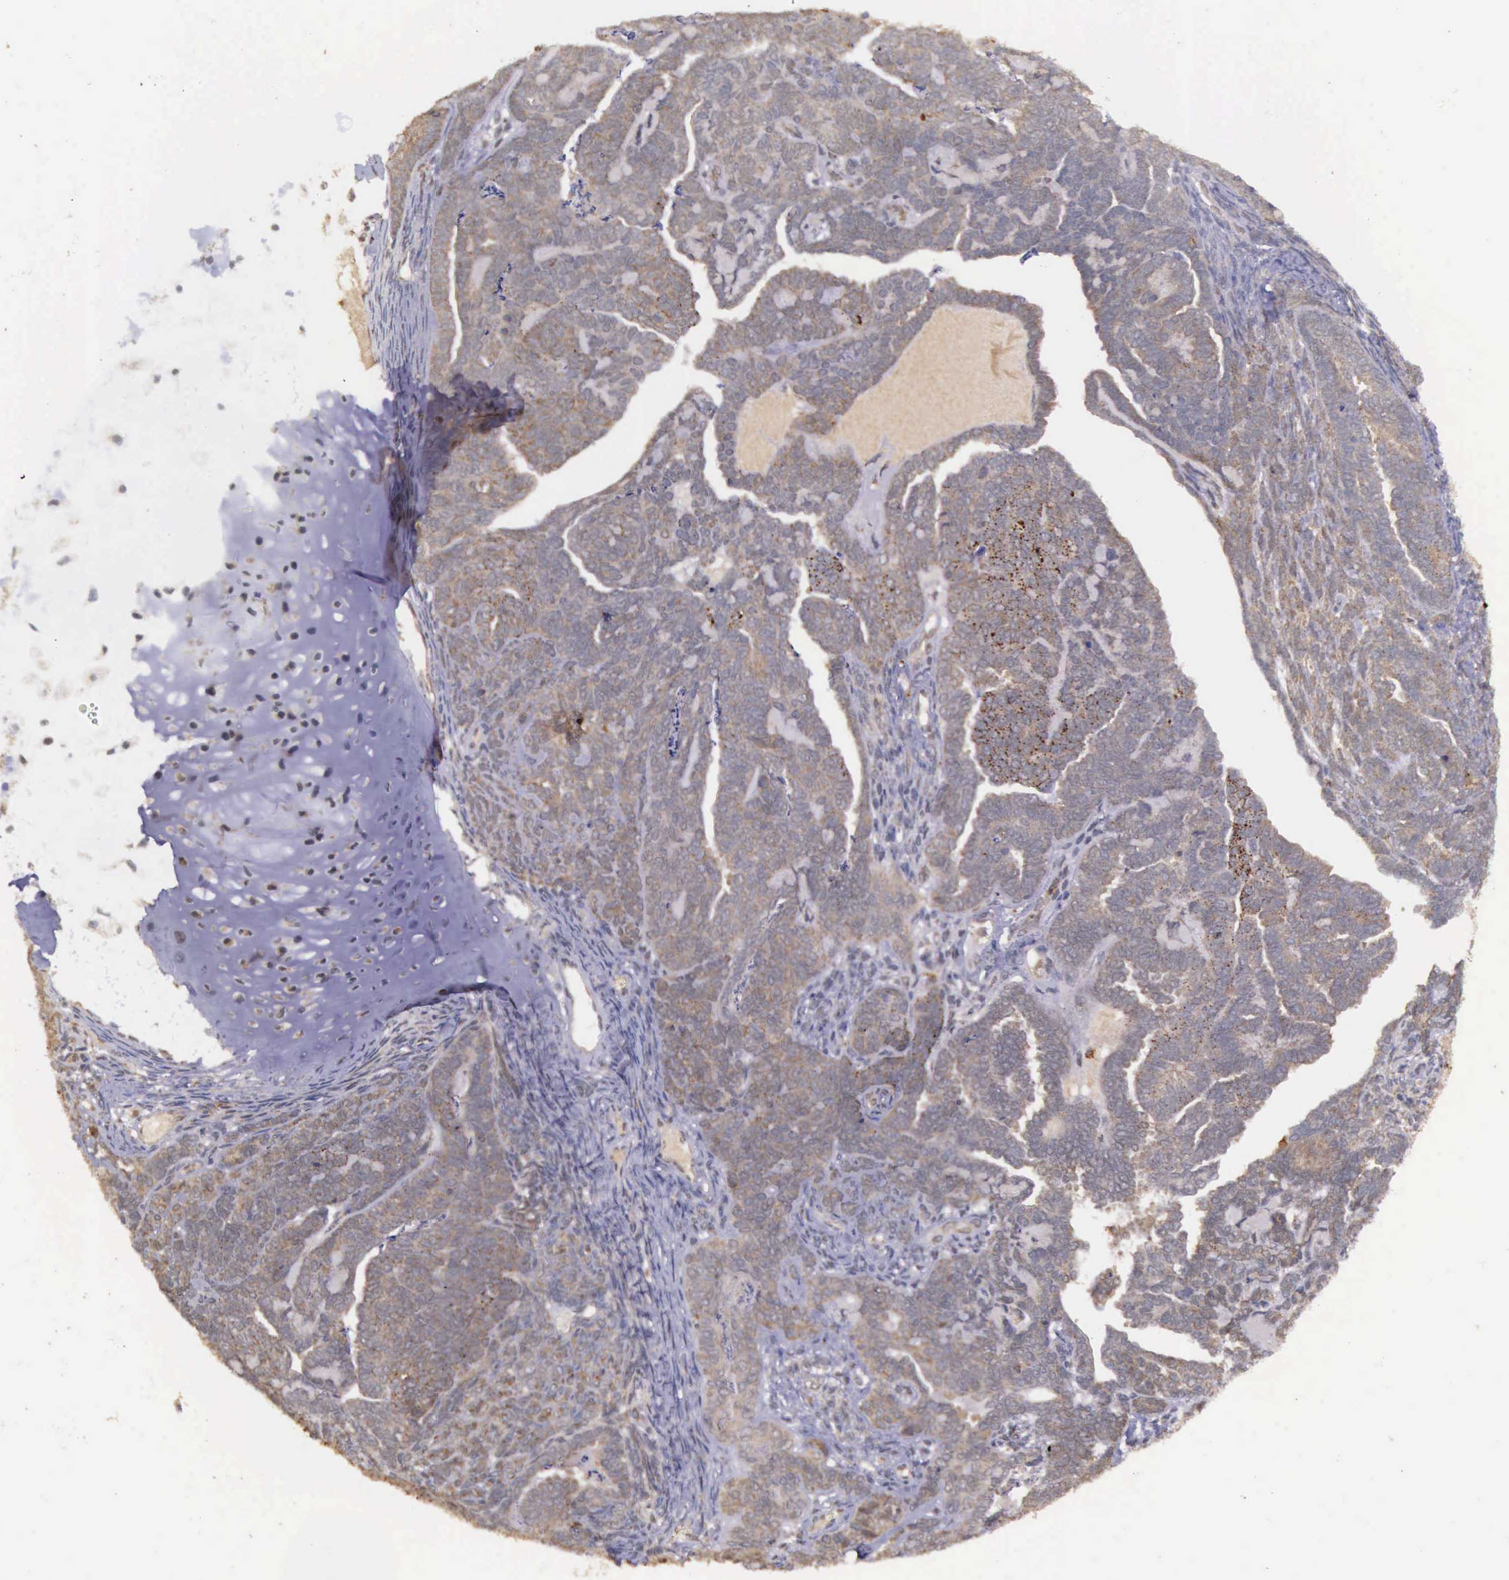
{"staining": {"intensity": "moderate", "quantity": ">75%", "location": "cytoplasmic/membranous"}, "tissue": "endometrial cancer", "cell_type": "Tumor cells", "image_type": "cancer", "snomed": [{"axis": "morphology", "description": "Neoplasm, malignant, NOS"}, {"axis": "topography", "description": "Endometrium"}], "caption": "DAB (3,3'-diaminobenzidine) immunohistochemical staining of endometrial cancer demonstrates moderate cytoplasmic/membranous protein positivity in about >75% of tumor cells.", "gene": "ARMCX3", "patient": {"sex": "female", "age": 74}}